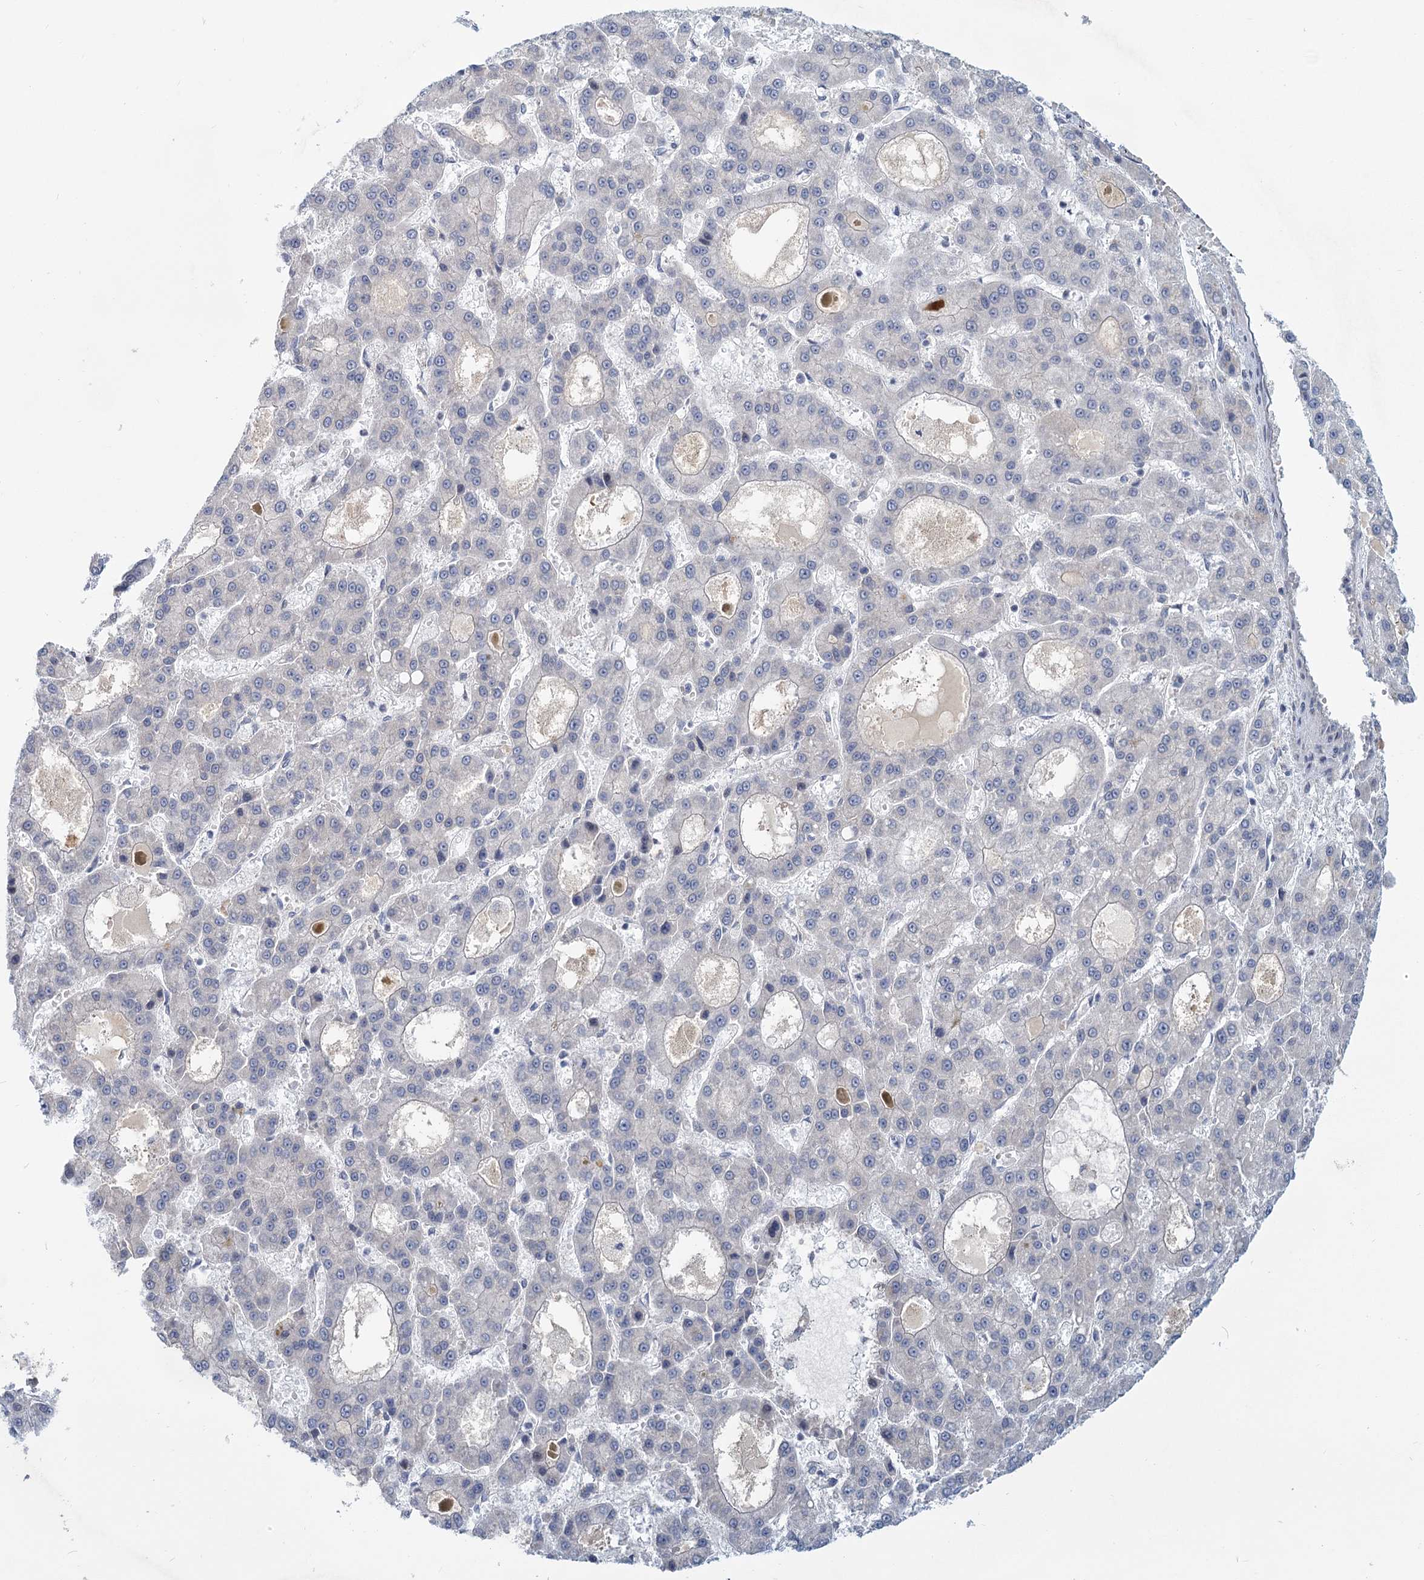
{"staining": {"intensity": "negative", "quantity": "none", "location": "none"}, "tissue": "liver cancer", "cell_type": "Tumor cells", "image_type": "cancer", "snomed": [{"axis": "morphology", "description": "Carcinoma, Hepatocellular, NOS"}, {"axis": "topography", "description": "Liver"}], "caption": "Protein analysis of liver cancer (hepatocellular carcinoma) displays no significant positivity in tumor cells. (DAB IHC, high magnification).", "gene": "STAP1", "patient": {"sex": "male", "age": 70}}